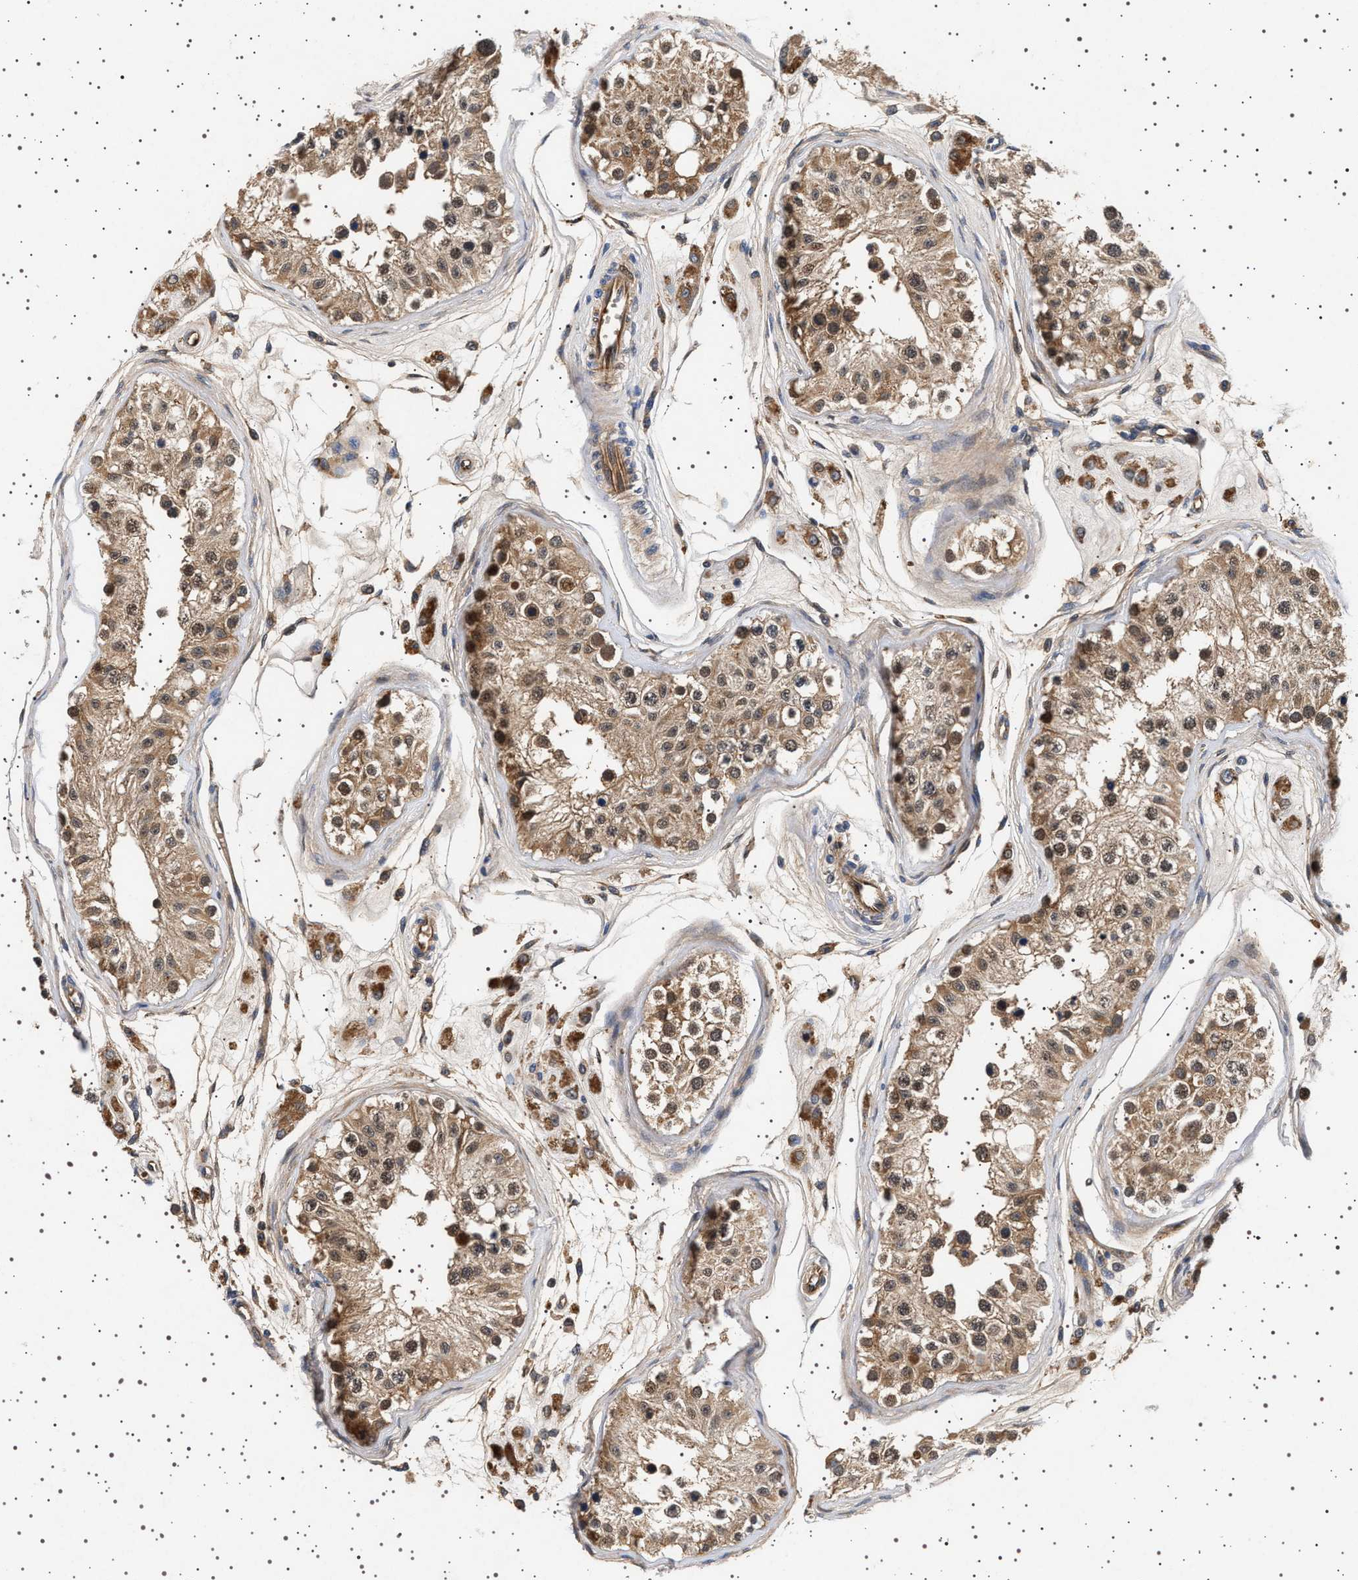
{"staining": {"intensity": "moderate", "quantity": ">75%", "location": "cytoplasmic/membranous,nuclear"}, "tissue": "testis", "cell_type": "Cells in seminiferous ducts", "image_type": "normal", "snomed": [{"axis": "morphology", "description": "Normal tissue, NOS"}, {"axis": "morphology", "description": "Adenocarcinoma, metastatic, NOS"}, {"axis": "topography", "description": "Testis"}], "caption": "Protein expression by immunohistochemistry (IHC) exhibits moderate cytoplasmic/membranous,nuclear staining in about >75% of cells in seminiferous ducts in unremarkable testis.", "gene": "FICD", "patient": {"sex": "male", "age": 26}}